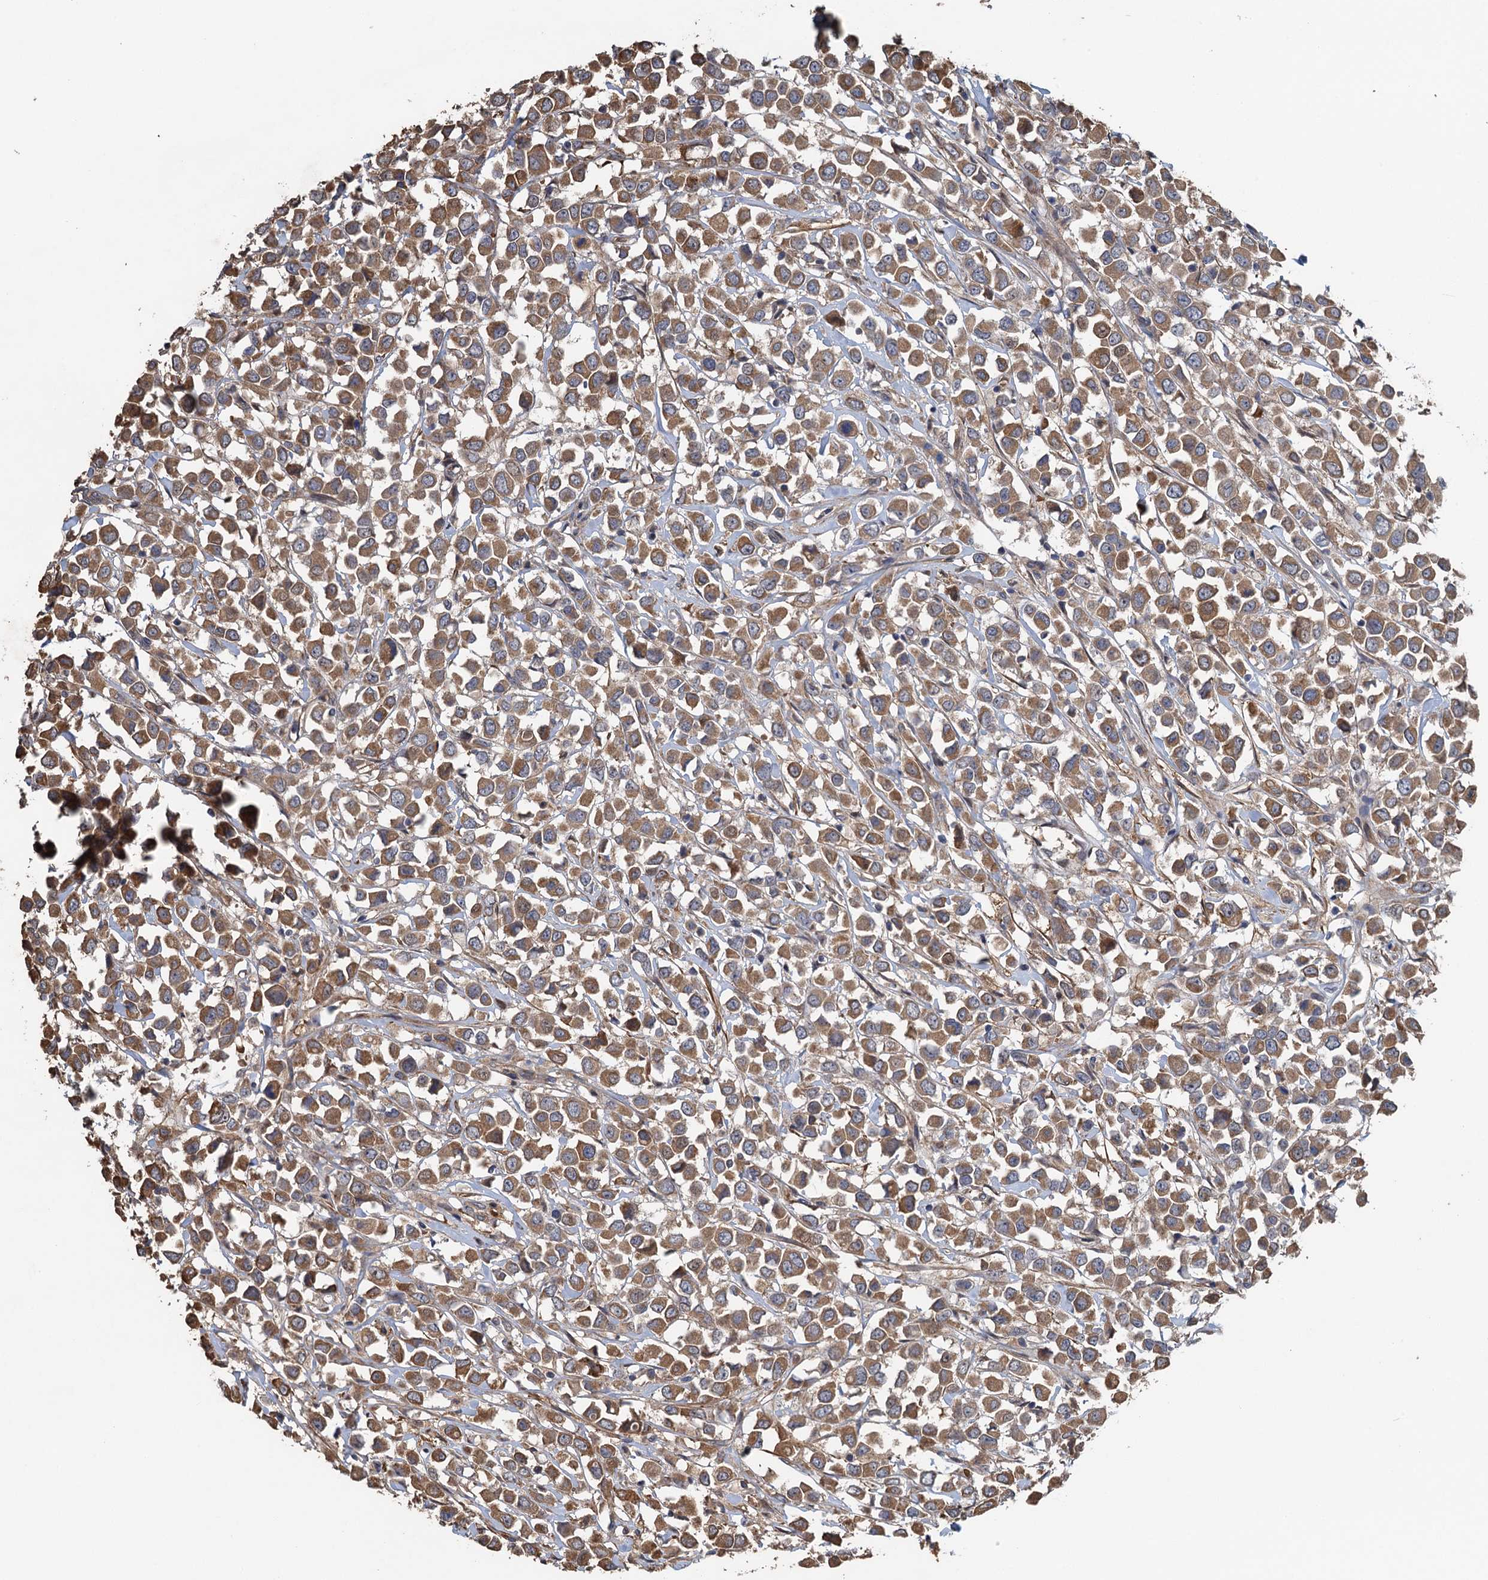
{"staining": {"intensity": "moderate", "quantity": ">75%", "location": "cytoplasmic/membranous"}, "tissue": "breast cancer", "cell_type": "Tumor cells", "image_type": "cancer", "snomed": [{"axis": "morphology", "description": "Duct carcinoma"}, {"axis": "topography", "description": "Breast"}], "caption": "Tumor cells show medium levels of moderate cytoplasmic/membranous expression in about >75% of cells in human breast invasive ductal carcinoma.", "gene": "MEAK7", "patient": {"sex": "female", "age": 61}}